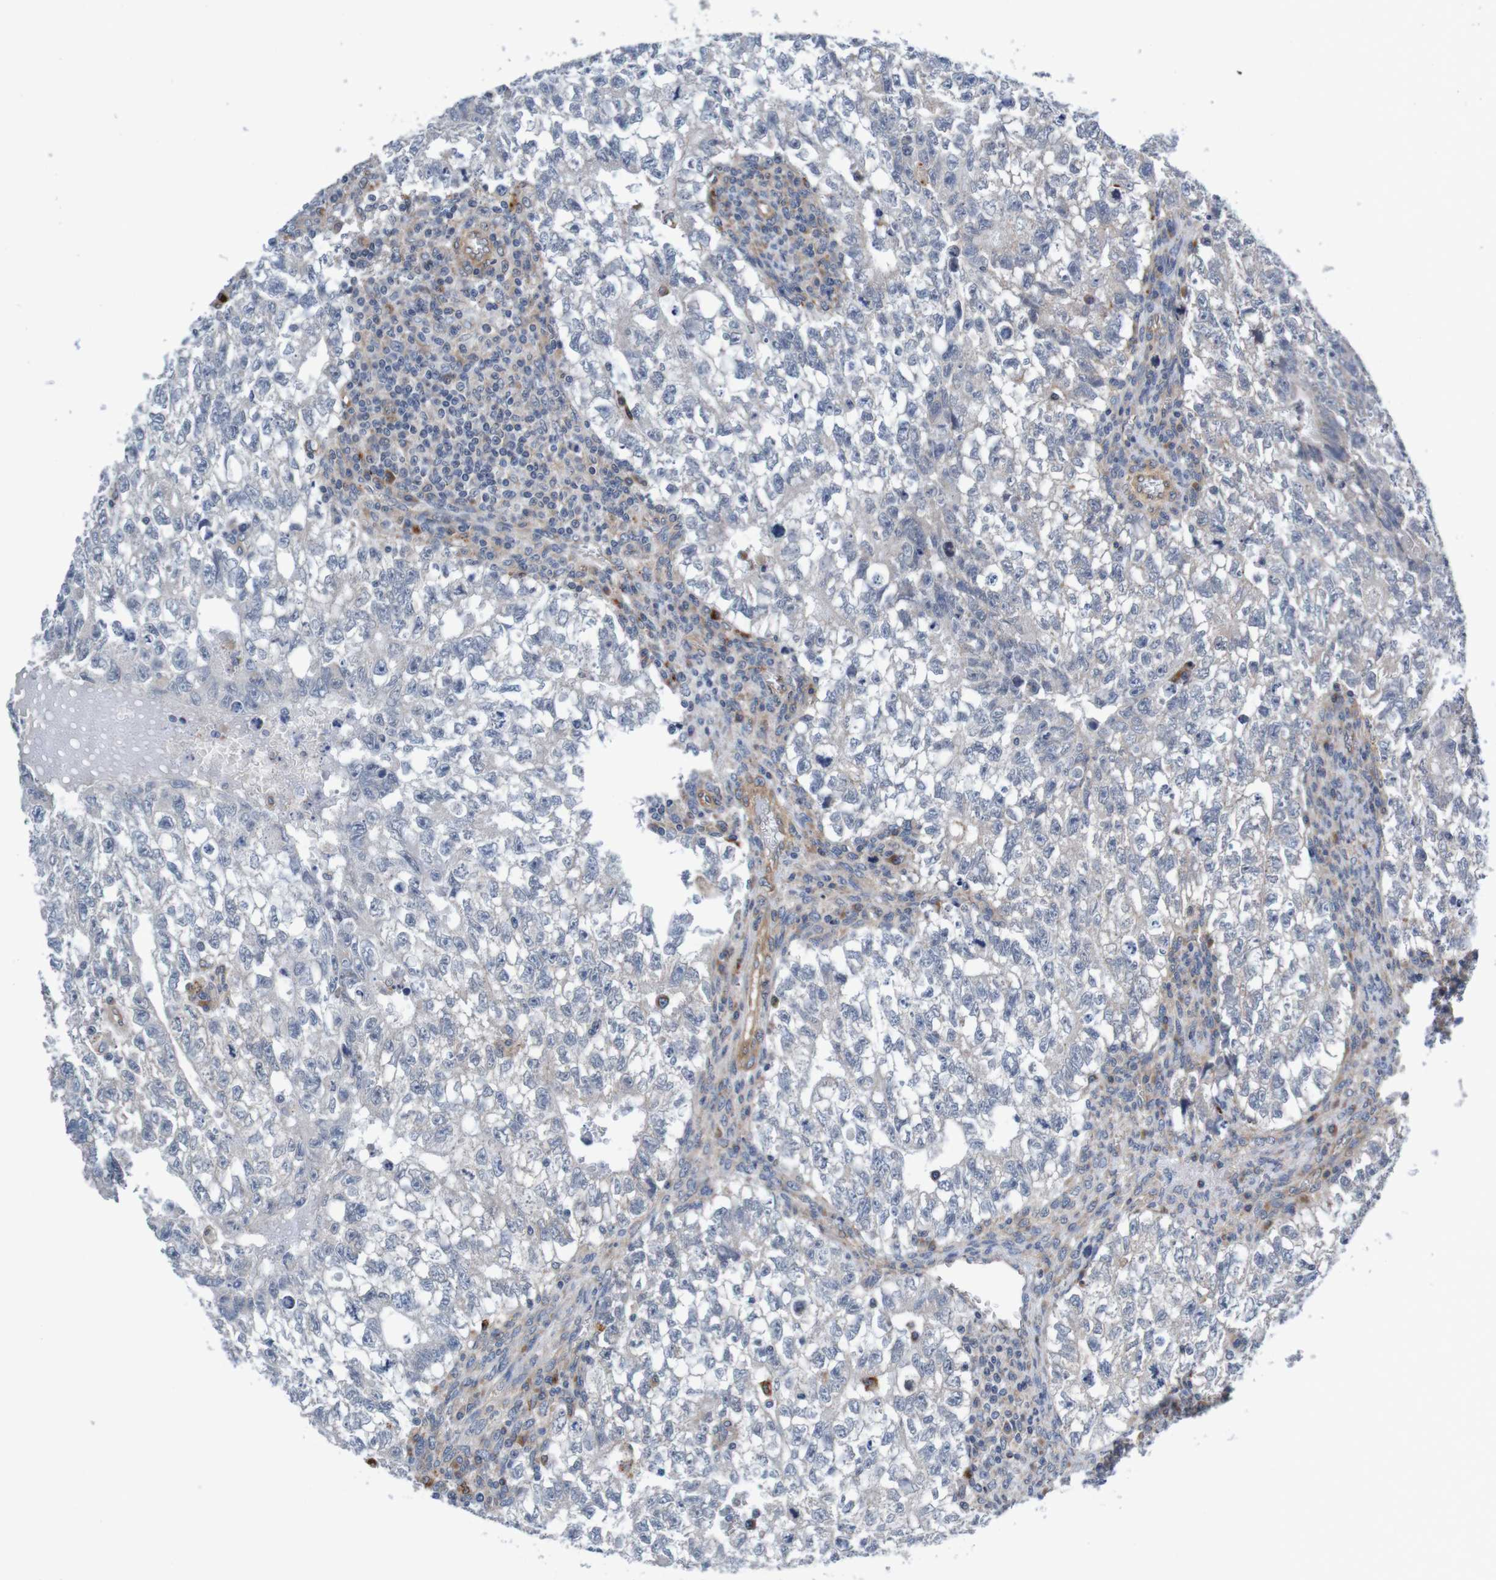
{"staining": {"intensity": "negative", "quantity": "none", "location": "none"}, "tissue": "testis cancer", "cell_type": "Tumor cells", "image_type": "cancer", "snomed": [{"axis": "morphology", "description": "Seminoma, NOS"}, {"axis": "morphology", "description": "Carcinoma, Embryonal, NOS"}, {"axis": "topography", "description": "Testis"}], "caption": "An immunohistochemistry (IHC) image of embryonal carcinoma (testis) is shown. There is no staining in tumor cells of embryonal carcinoma (testis).", "gene": "CPED1", "patient": {"sex": "male", "age": 38}}